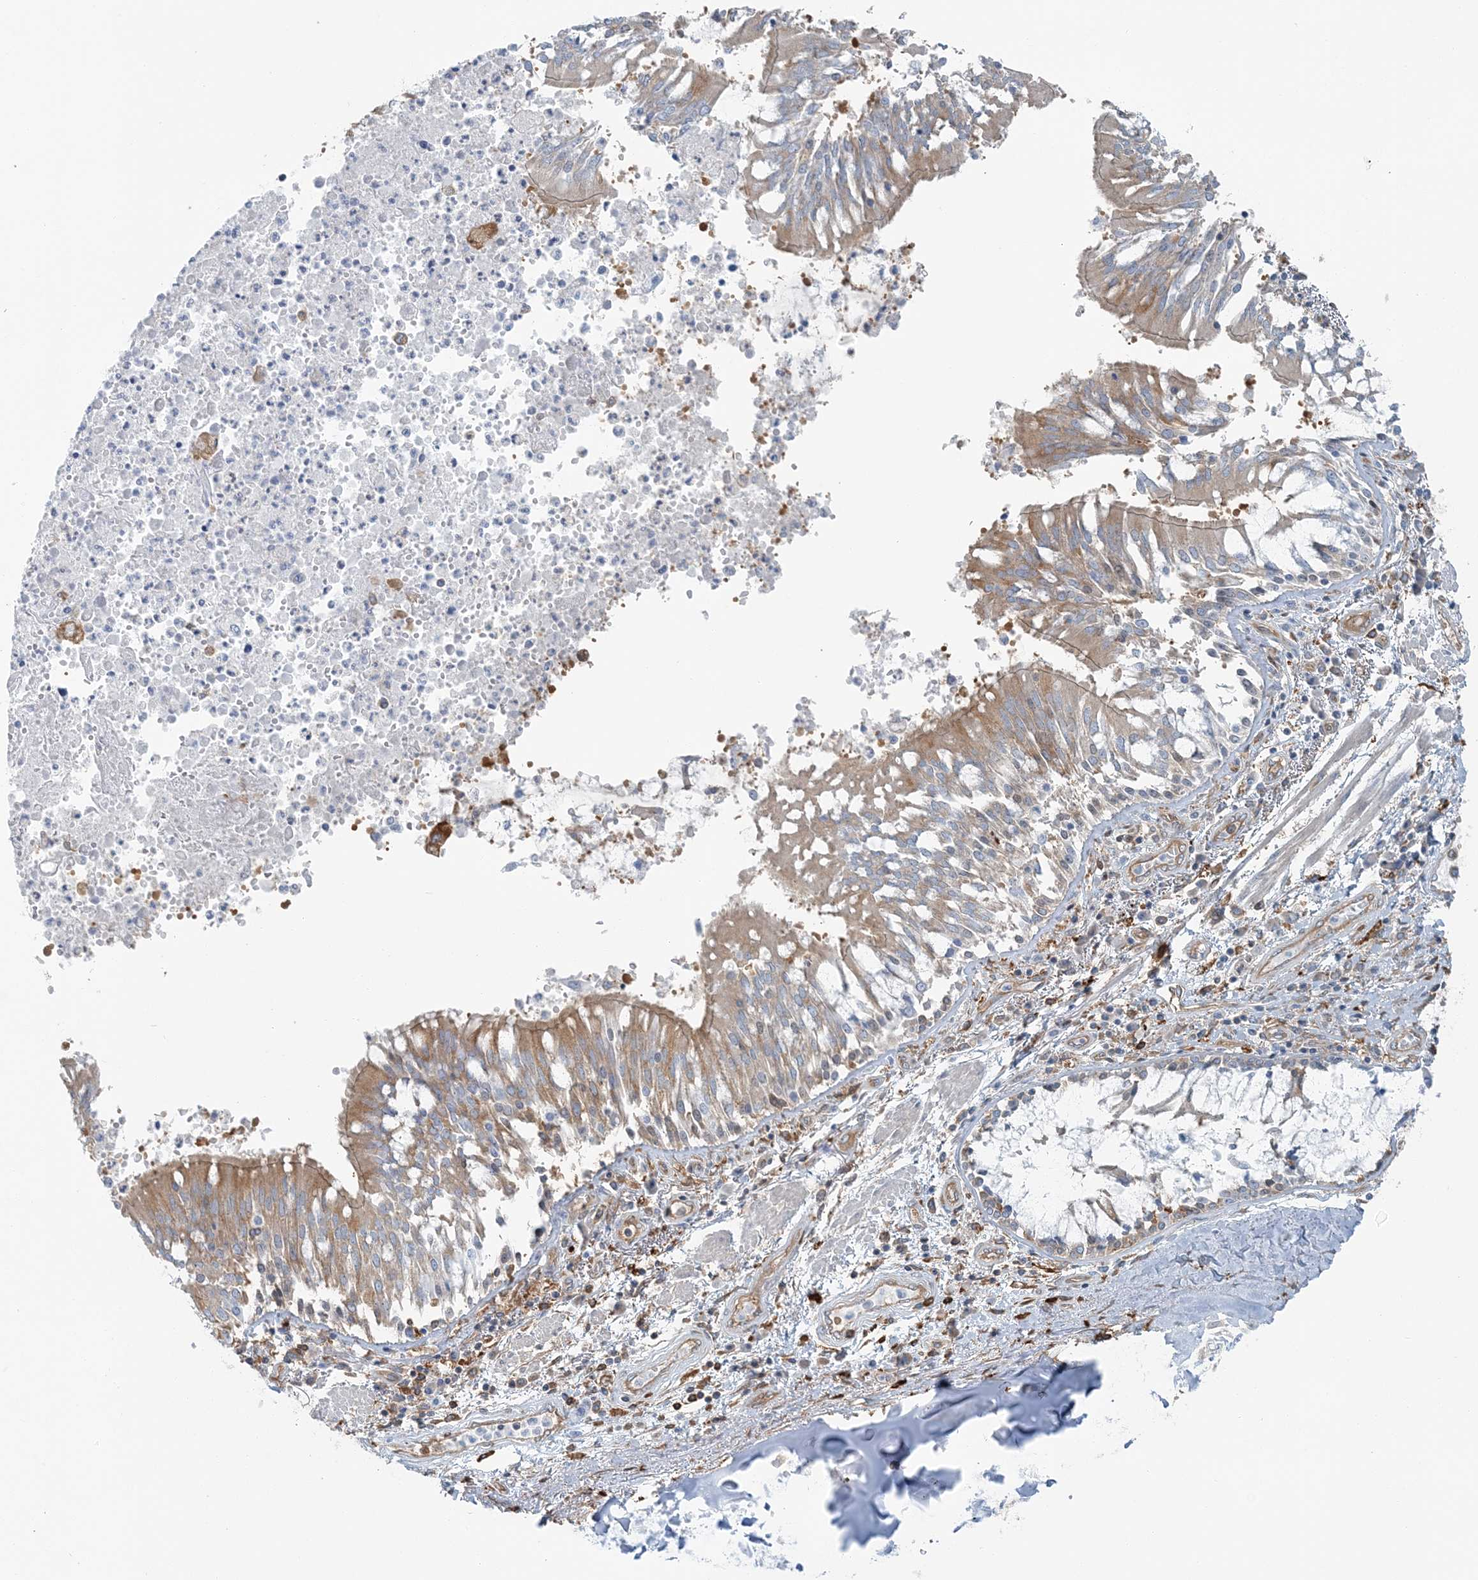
{"staining": {"intensity": "negative", "quantity": "none", "location": "none"}, "tissue": "soft tissue", "cell_type": "Chondrocytes", "image_type": "normal", "snomed": [{"axis": "morphology", "description": "Normal tissue, NOS"}, {"axis": "topography", "description": "Cartilage tissue"}, {"axis": "topography", "description": "Bronchus"}, {"axis": "topography", "description": "Lung"}, {"axis": "topography", "description": "Peripheral nerve tissue"}], "caption": "Image shows no protein positivity in chondrocytes of normal soft tissue.", "gene": "SNX2", "patient": {"sex": "female", "age": 49}}